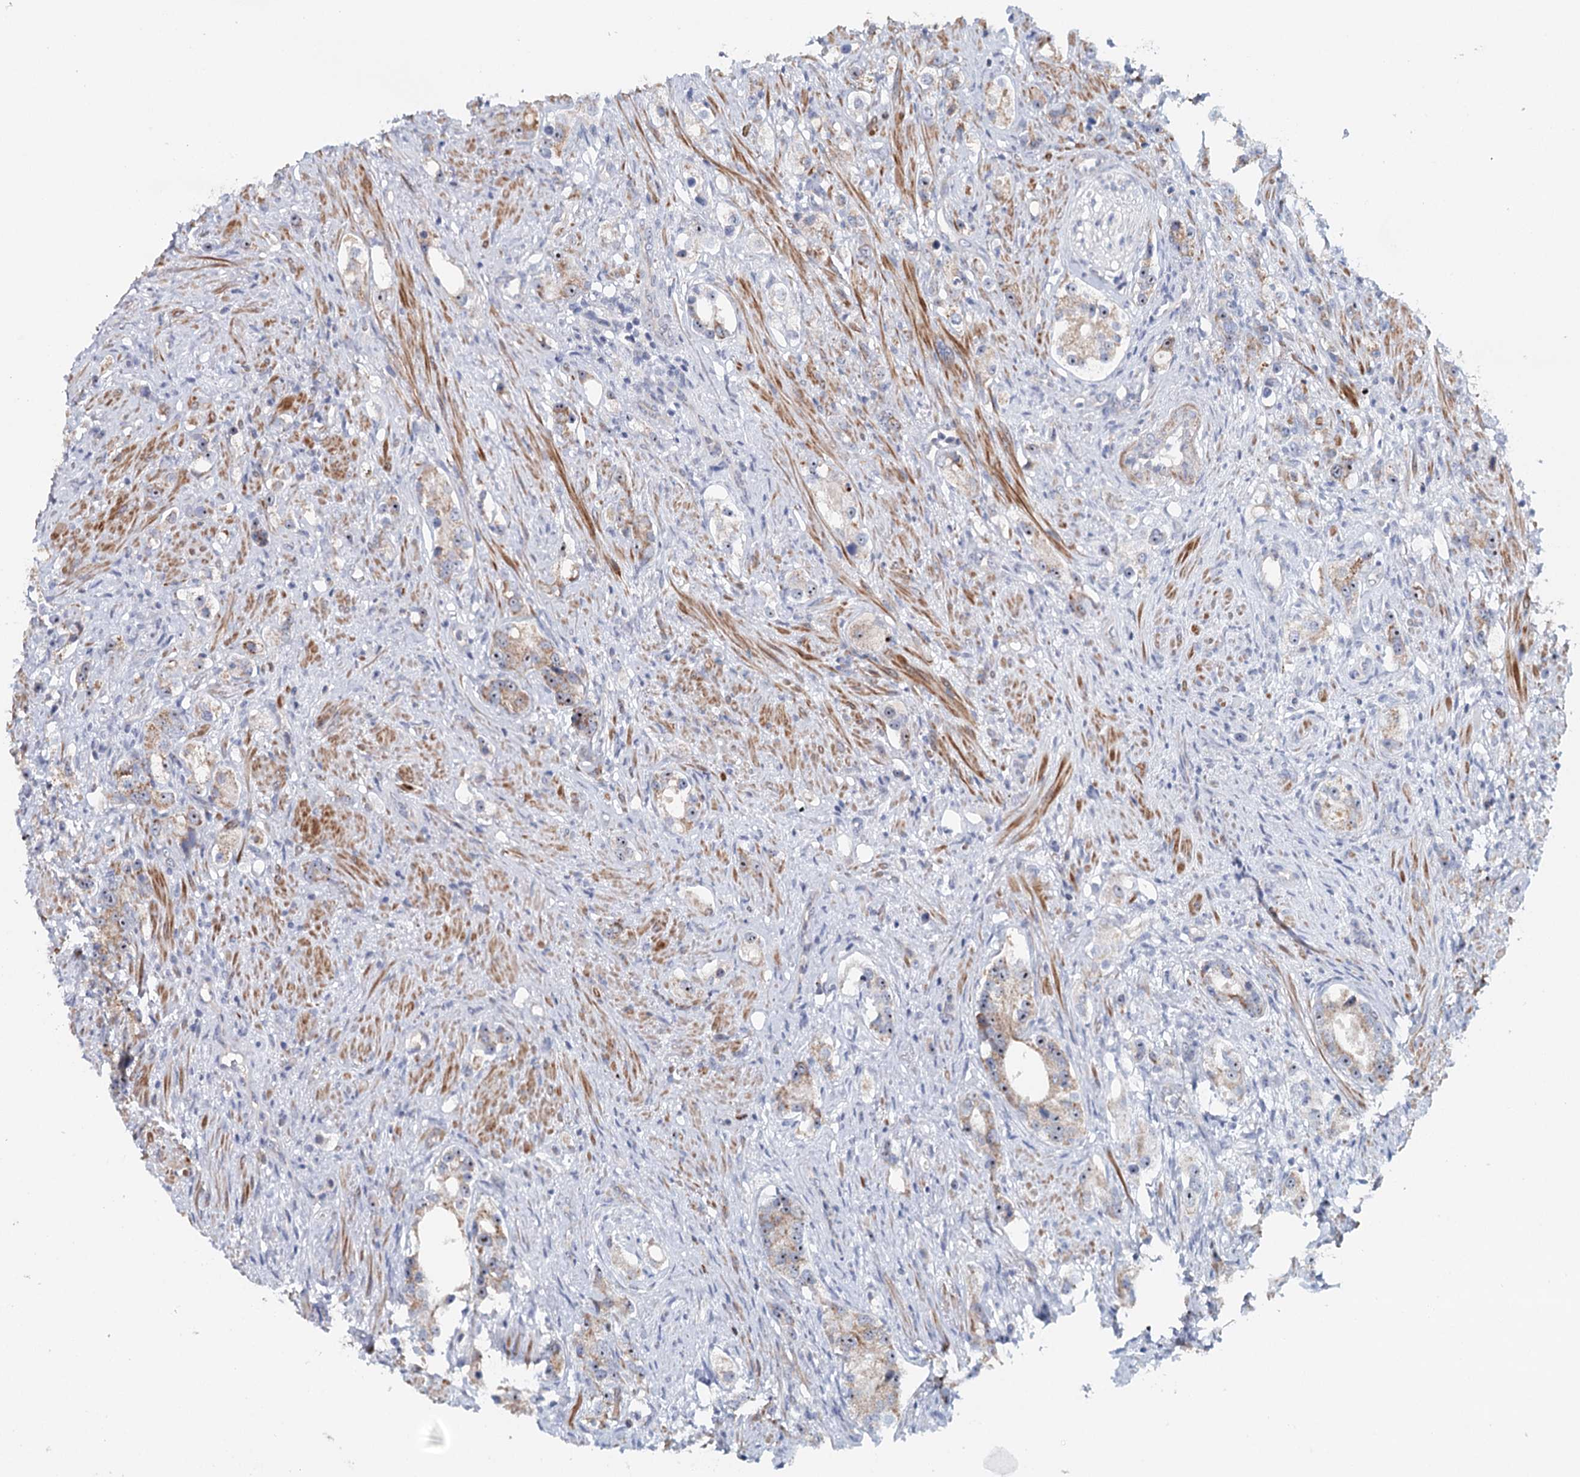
{"staining": {"intensity": "weak", "quantity": "25%-75%", "location": "cytoplasmic/membranous,nuclear"}, "tissue": "prostate cancer", "cell_type": "Tumor cells", "image_type": "cancer", "snomed": [{"axis": "morphology", "description": "Adenocarcinoma, High grade"}, {"axis": "topography", "description": "Prostate"}], "caption": "Weak cytoplasmic/membranous and nuclear protein staining is present in about 25%-75% of tumor cells in high-grade adenocarcinoma (prostate).", "gene": "RBM43", "patient": {"sex": "male", "age": 63}}